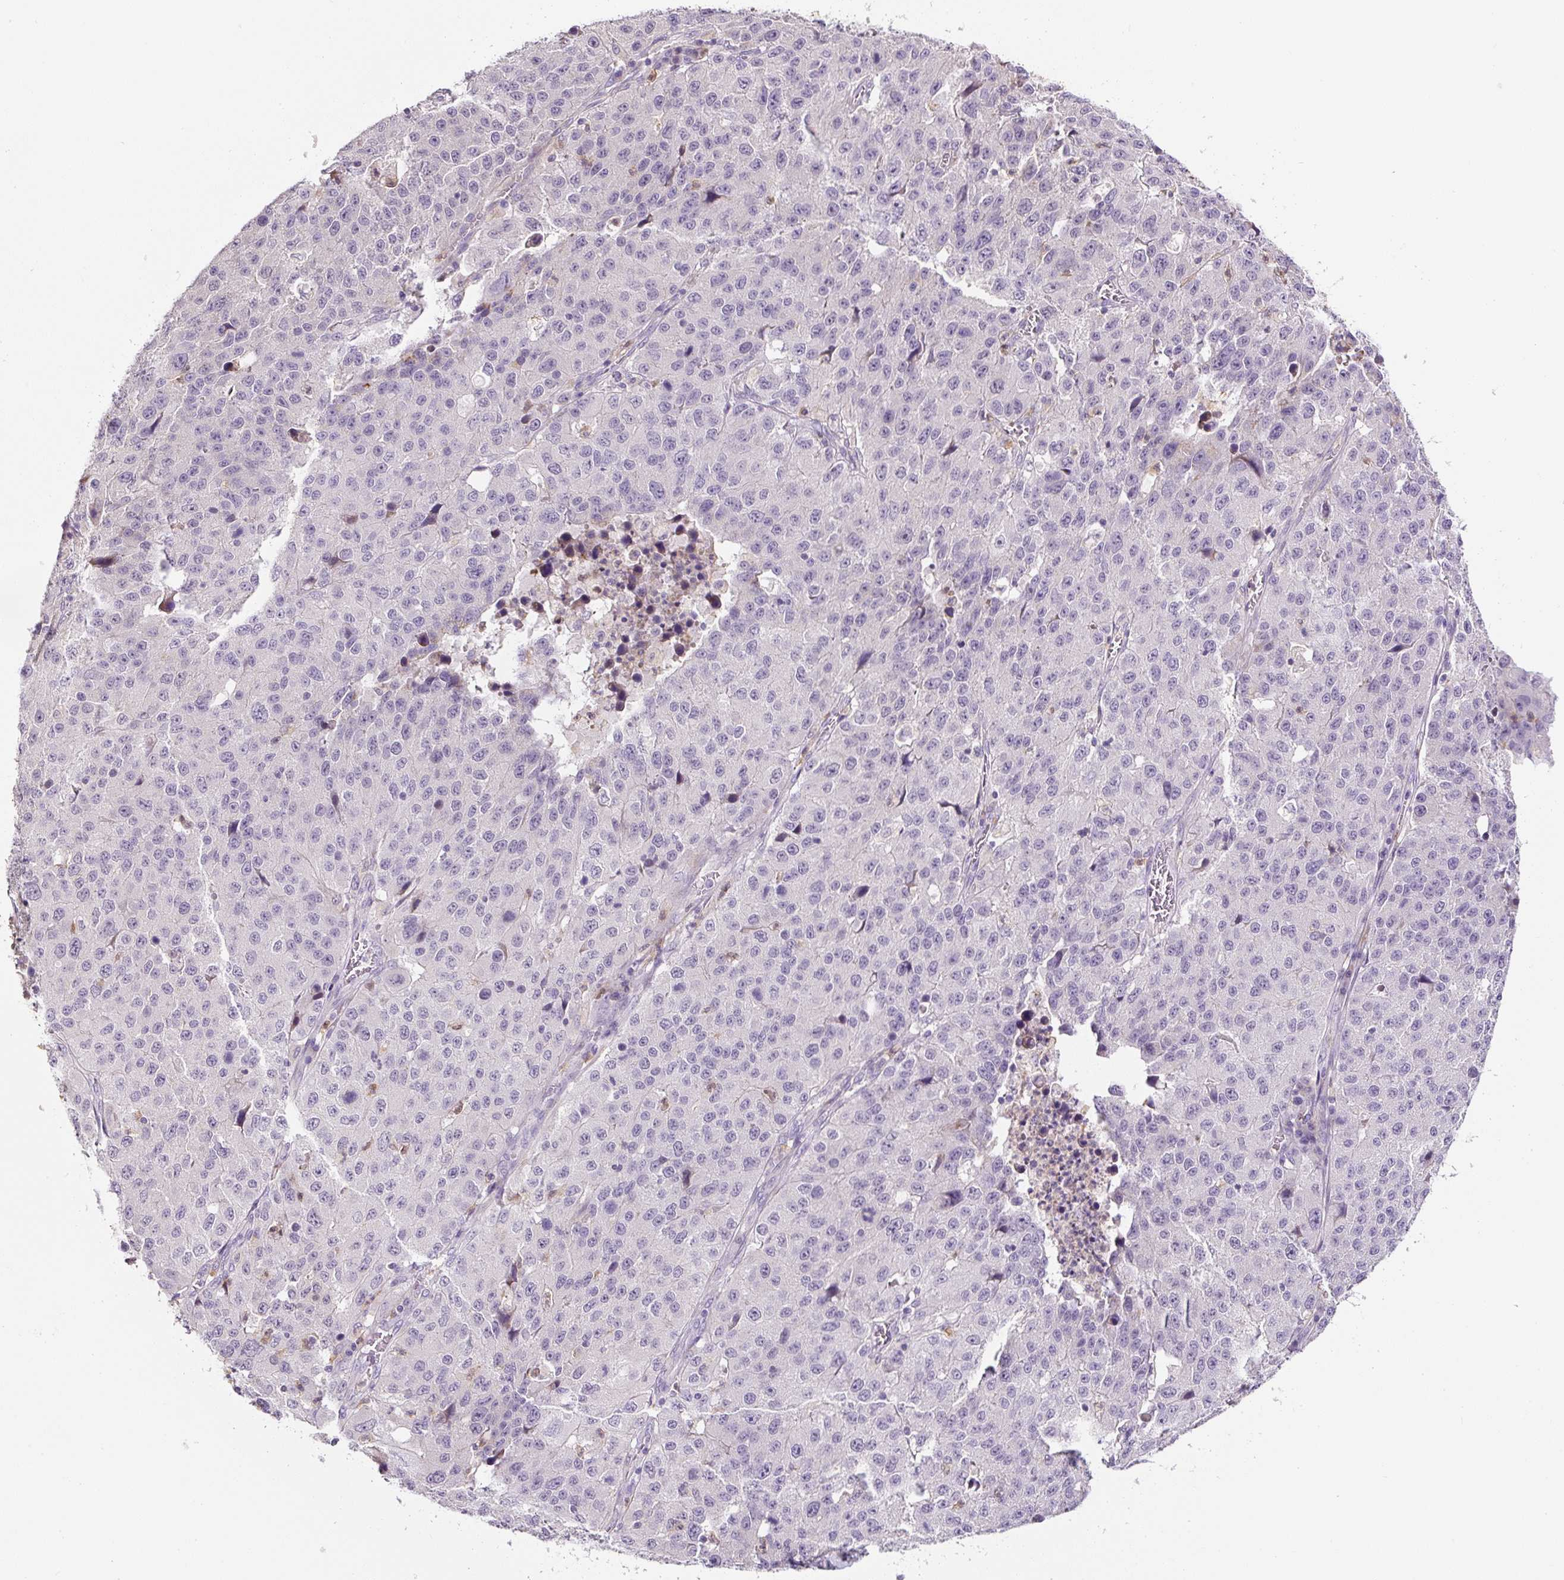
{"staining": {"intensity": "negative", "quantity": "none", "location": "none"}, "tissue": "stomach cancer", "cell_type": "Tumor cells", "image_type": "cancer", "snomed": [{"axis": "morphology", "description": "Adenocarcinoma, NOS"}, {"axis": "topography", "description": "Stomach"}], "caption": "Immunohistochemistry of adenocarcinoma (stomach) reveals no expression in tumor cells. The staining was performed using DAB to visualize the protein expression in brown, while the nuclei were stained in blue with hematoxylin (Magnification: 20x).", "gene": "HPS4", "patient": {"sex": "male", "age": 71}}